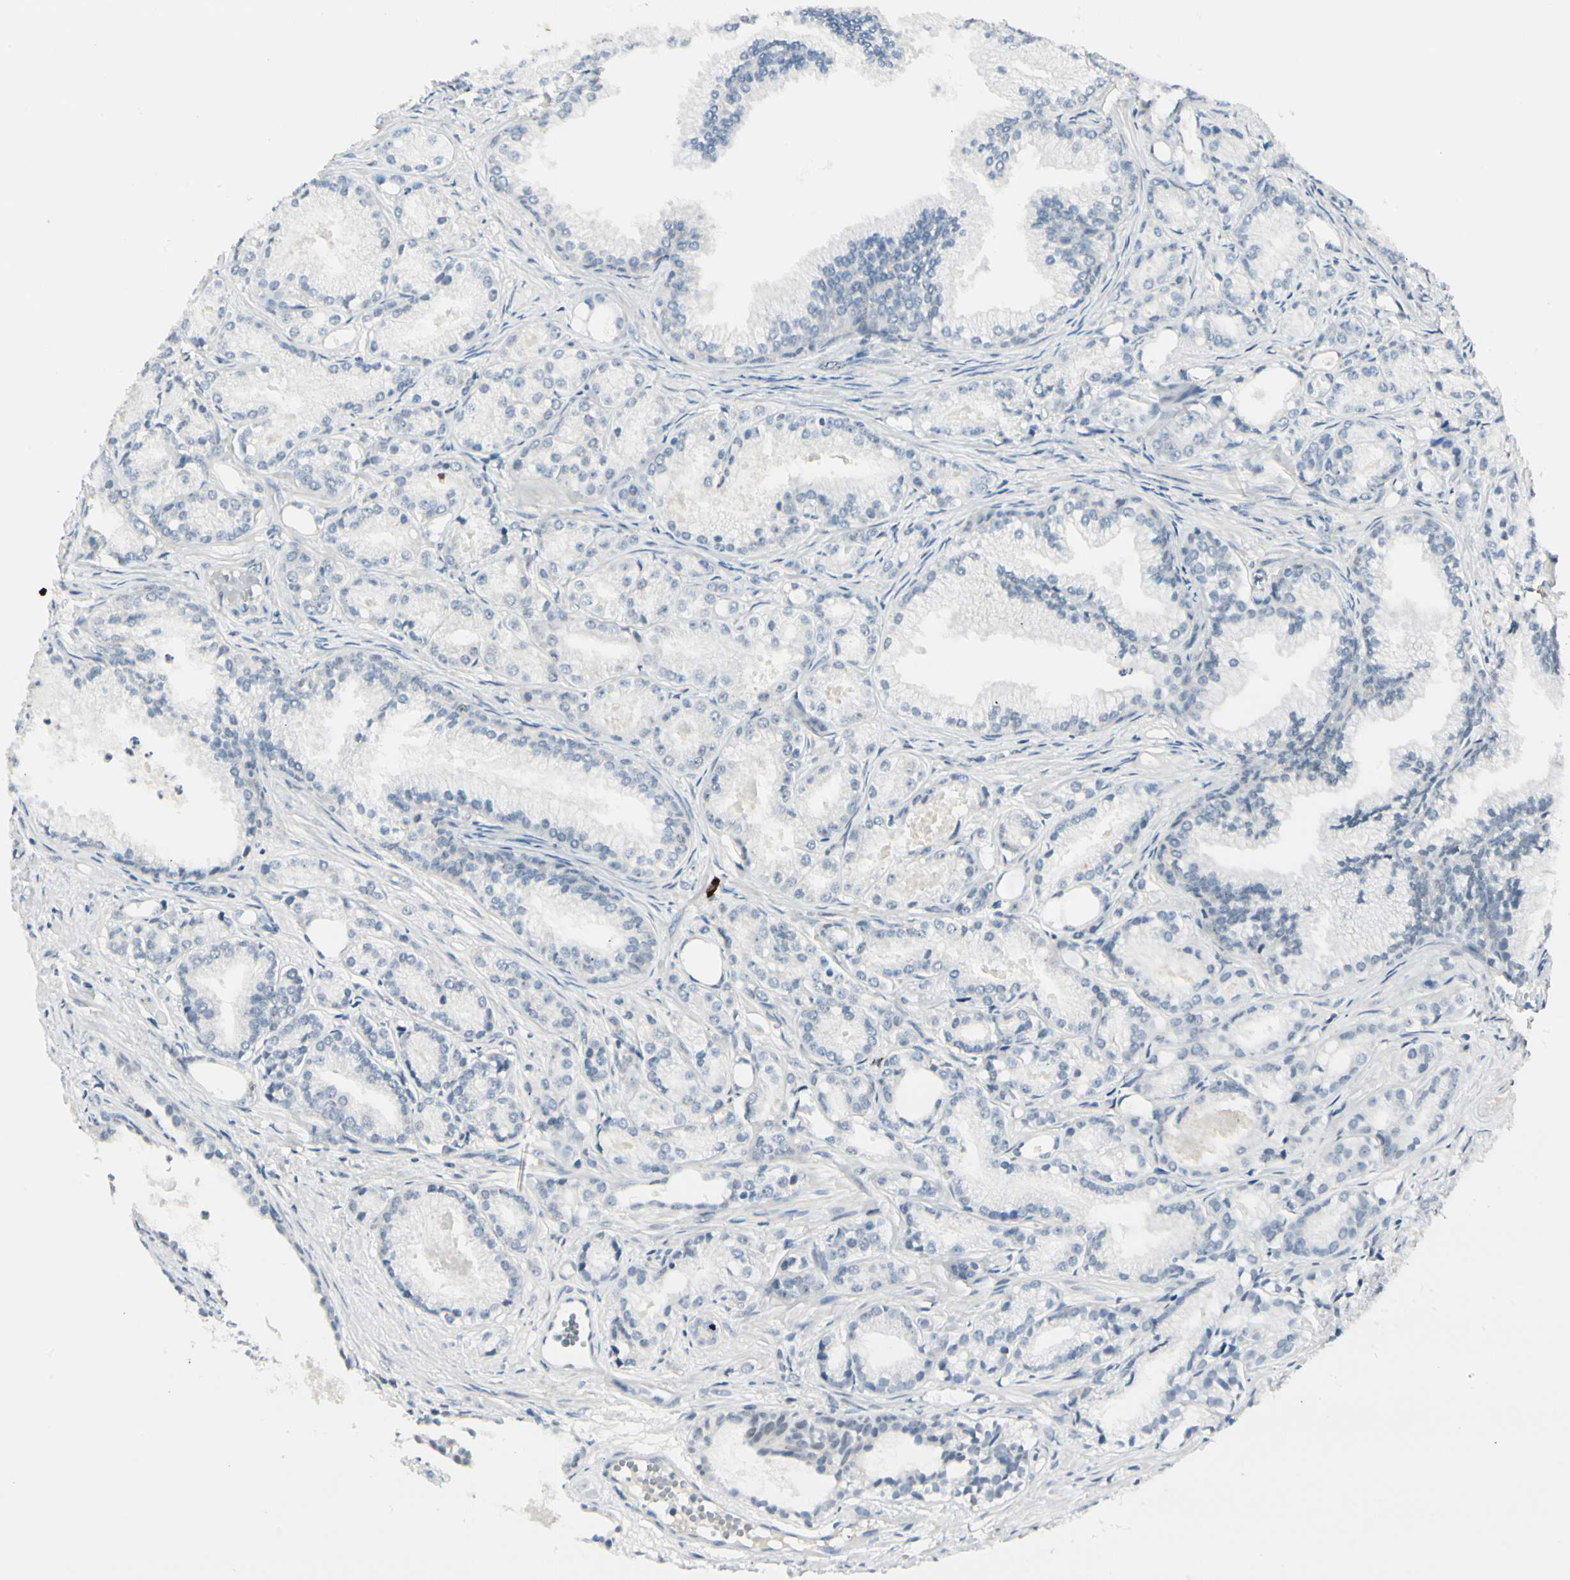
{"staining": {"intensity": "negative", "quantity": "none", "location": "none"}, "tissue": "prostate cancer", "cell_type": "Tumor cells", "image_type": "cancer", "snomed": [{"axis": "morphology", "description": "Adenocarcinoma, Low grade"}, {"axis": "topography", "description": "Prostate"}], "caption": "IHC histopathology image of human prostate cancer stained for a protein (brown), which reveals no positivity in tumor cells. (IHC, brightfield microscopy, high magnification).", "gene": "PITX1", "patient": {"sex": "male", "age": 72}}